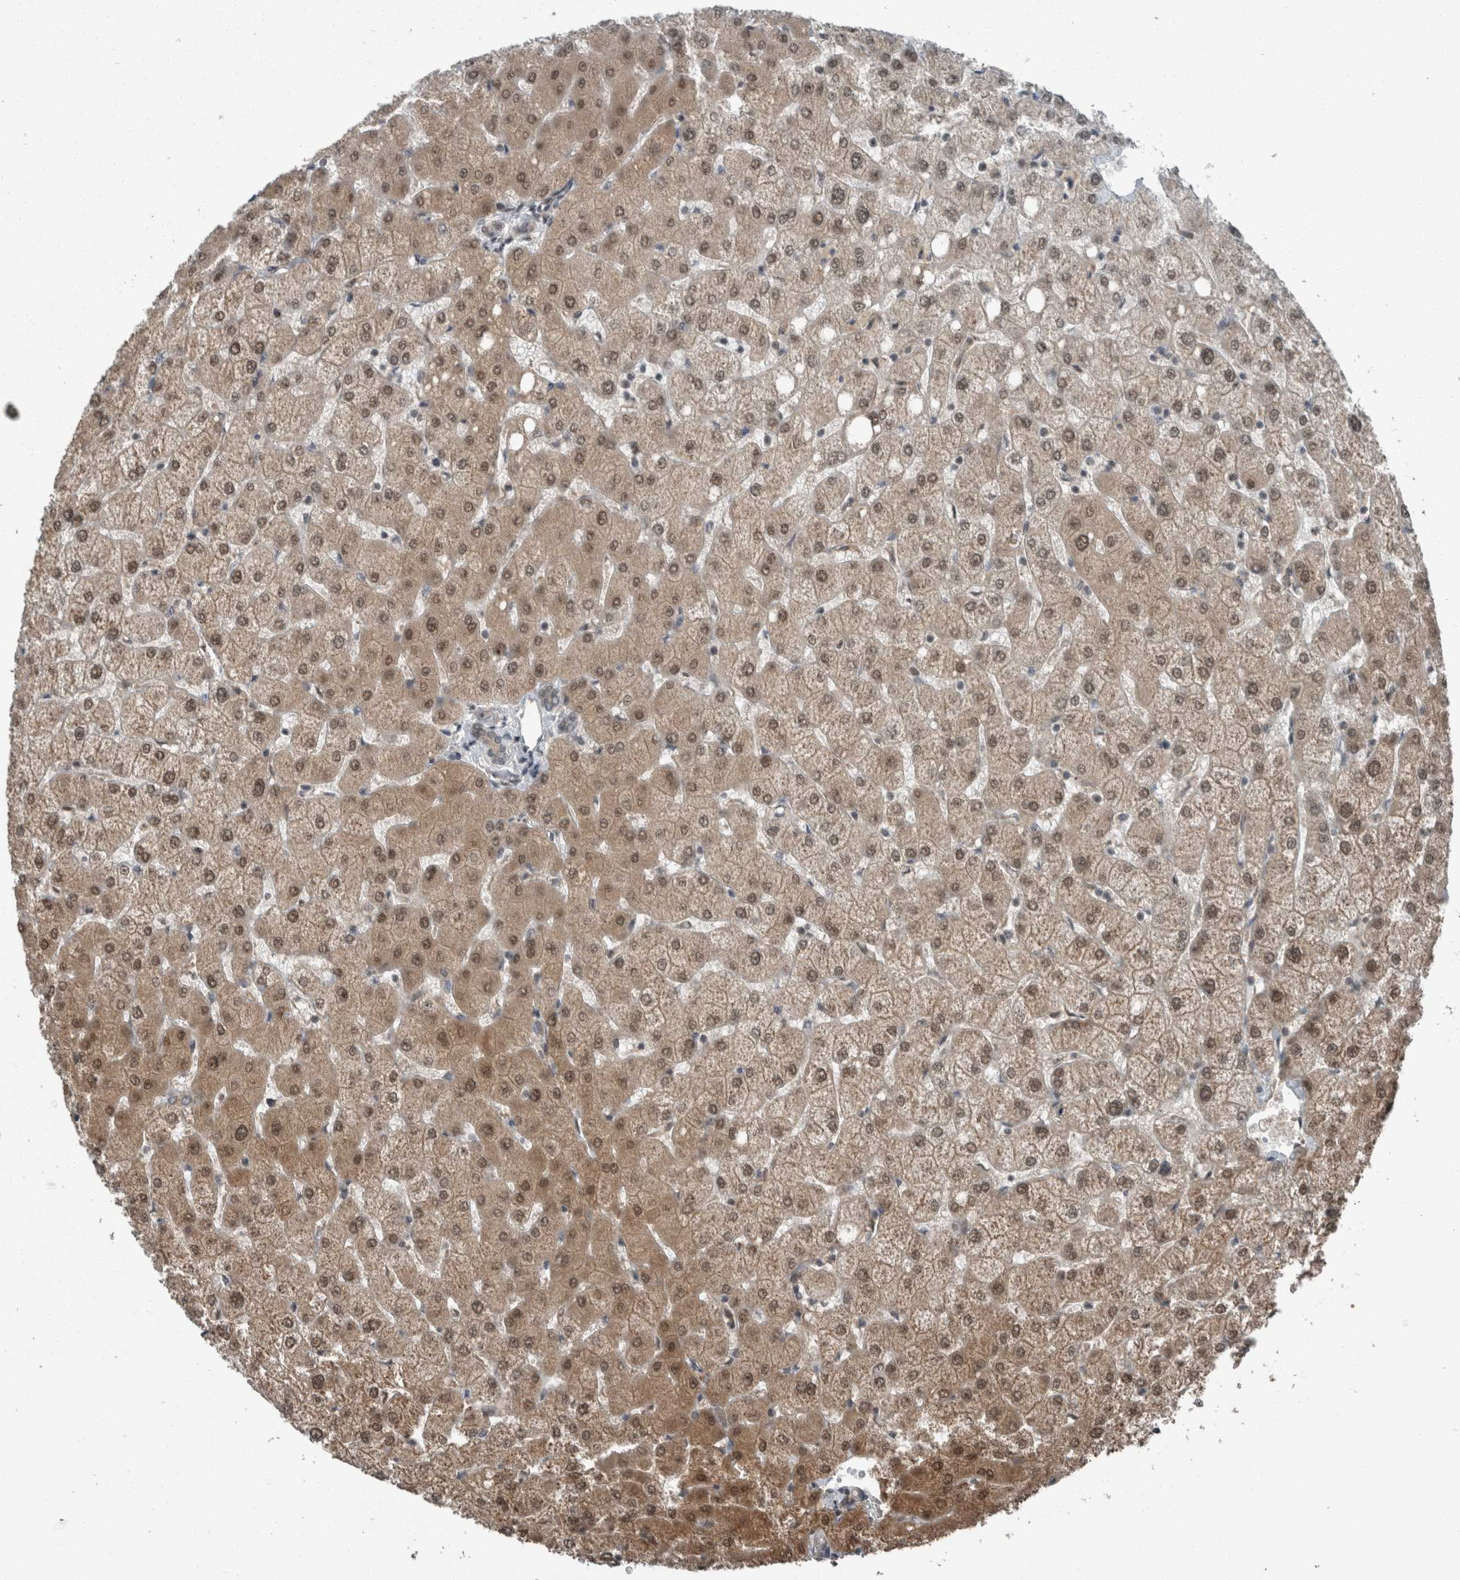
{"staining": {"intensity": "weak", "quantity": ">75%", "location": "cytoplasmic/membranous"}, "tissue": "liver", "cell_type": "Cholangiocytes", "image_type": "normal", "snomed": [{"axis": "morphology", "description": "Normal tissue, NOS"}, {"axis": "topography", "description": "Liver"}], "caption": "Protein expression analysis of normal human liver reveals weak cytoplasmic/membranous positivity in about >75% of cholangiocytes. (IHC, brightfield microscopy, high magnification).", "gene": "MYO1E", "patient": {"sex": "female", "age": 54}}